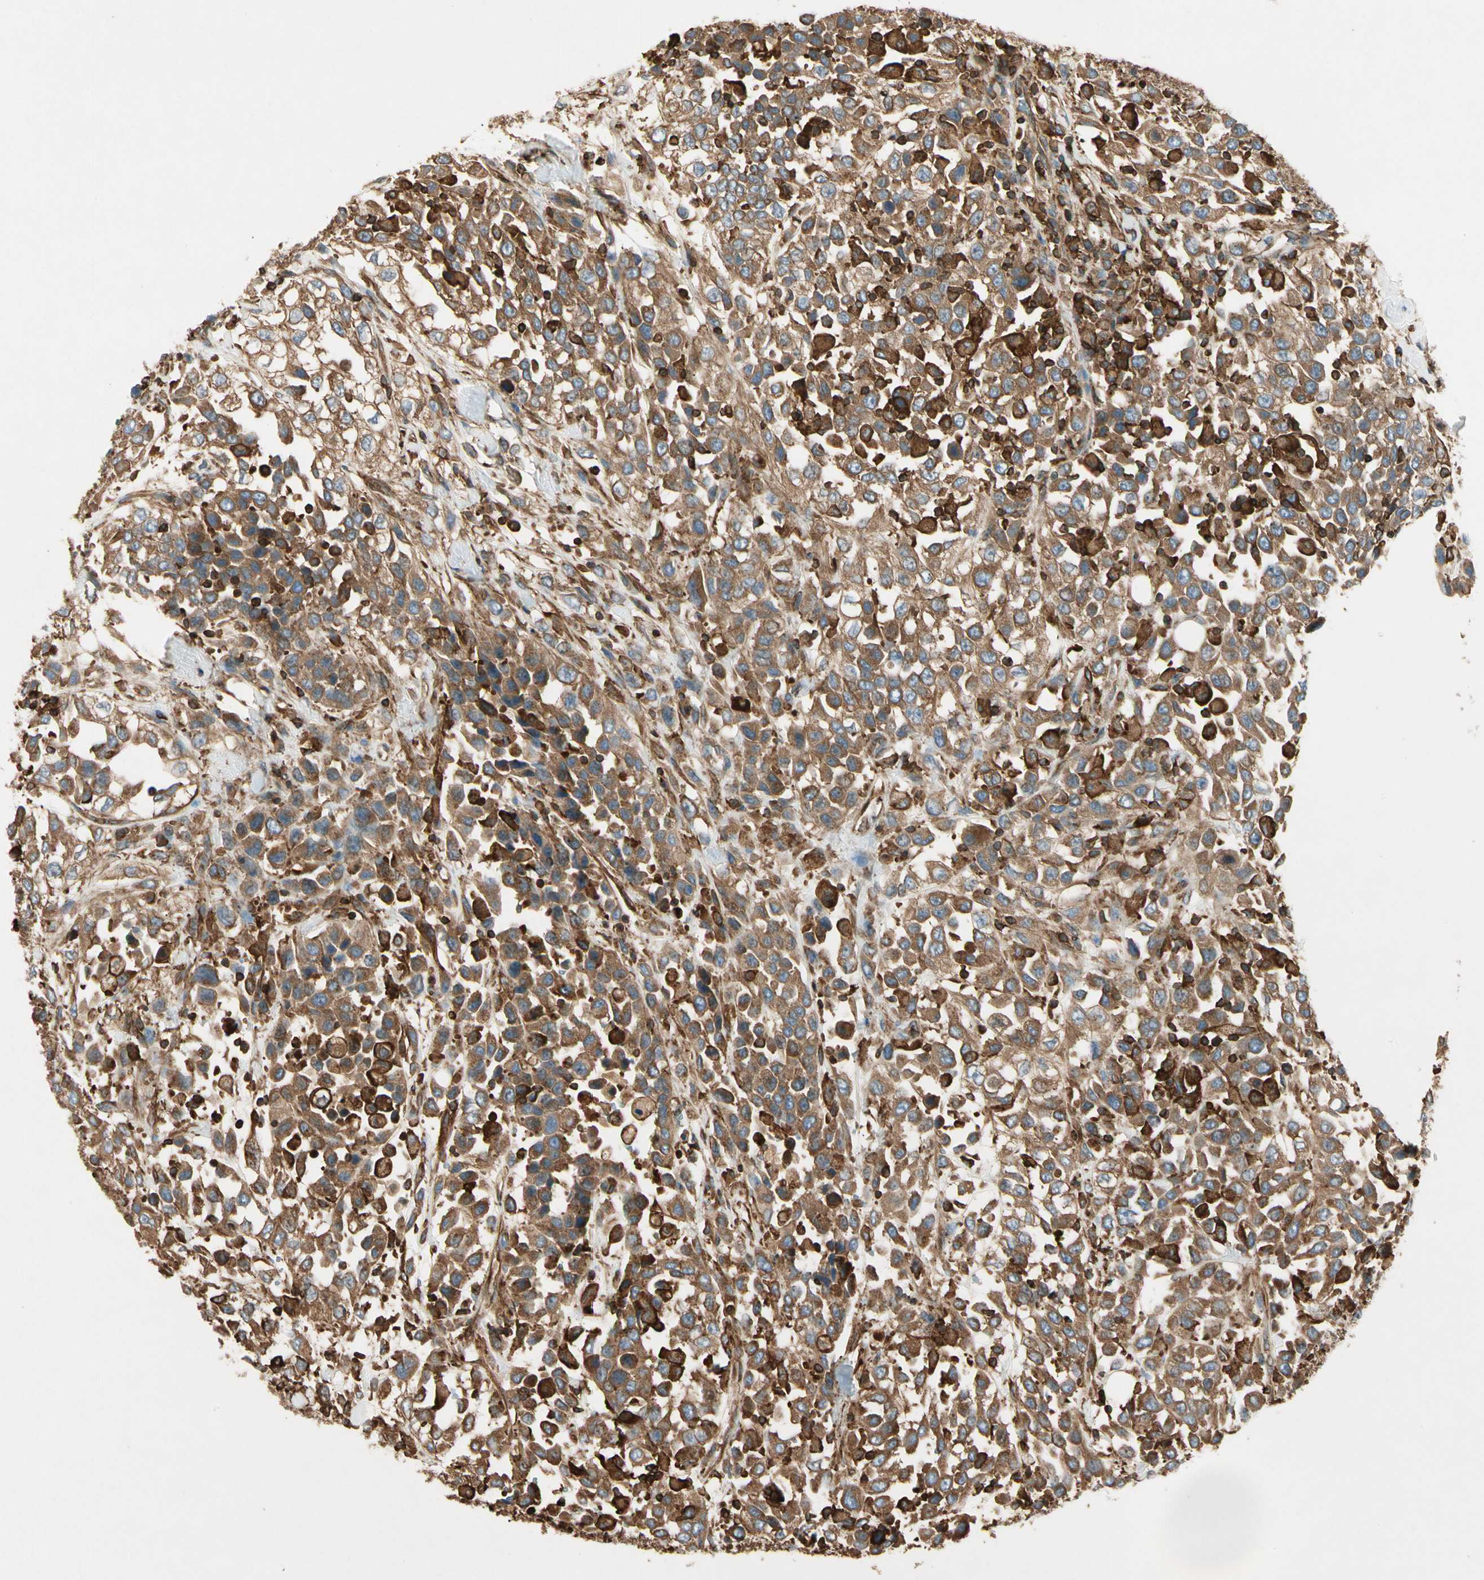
{"staining": {"intensity": "moderate", "quantity": ">75%", "location": "cytoplasmic/membranous"}, "tissue": "urothelial cancer", "cell_type": "Tumor cells", "image_type": "cancer", "snomed": [{"axis": "morphology", "description": "Urothelial carcinoma, High grade"}, {"axis": "topography", "description": "Urinary bladder"}], "caption": "This is a micrograph of immunohistochemistry (IHC) staining of urothelial carcinoma (high-grade), which shows moderate expression in the cytoplasmic/membranous of tumor cells.", "gene": "ARPC2", "patient": {"sex": "female", "age": 80}}